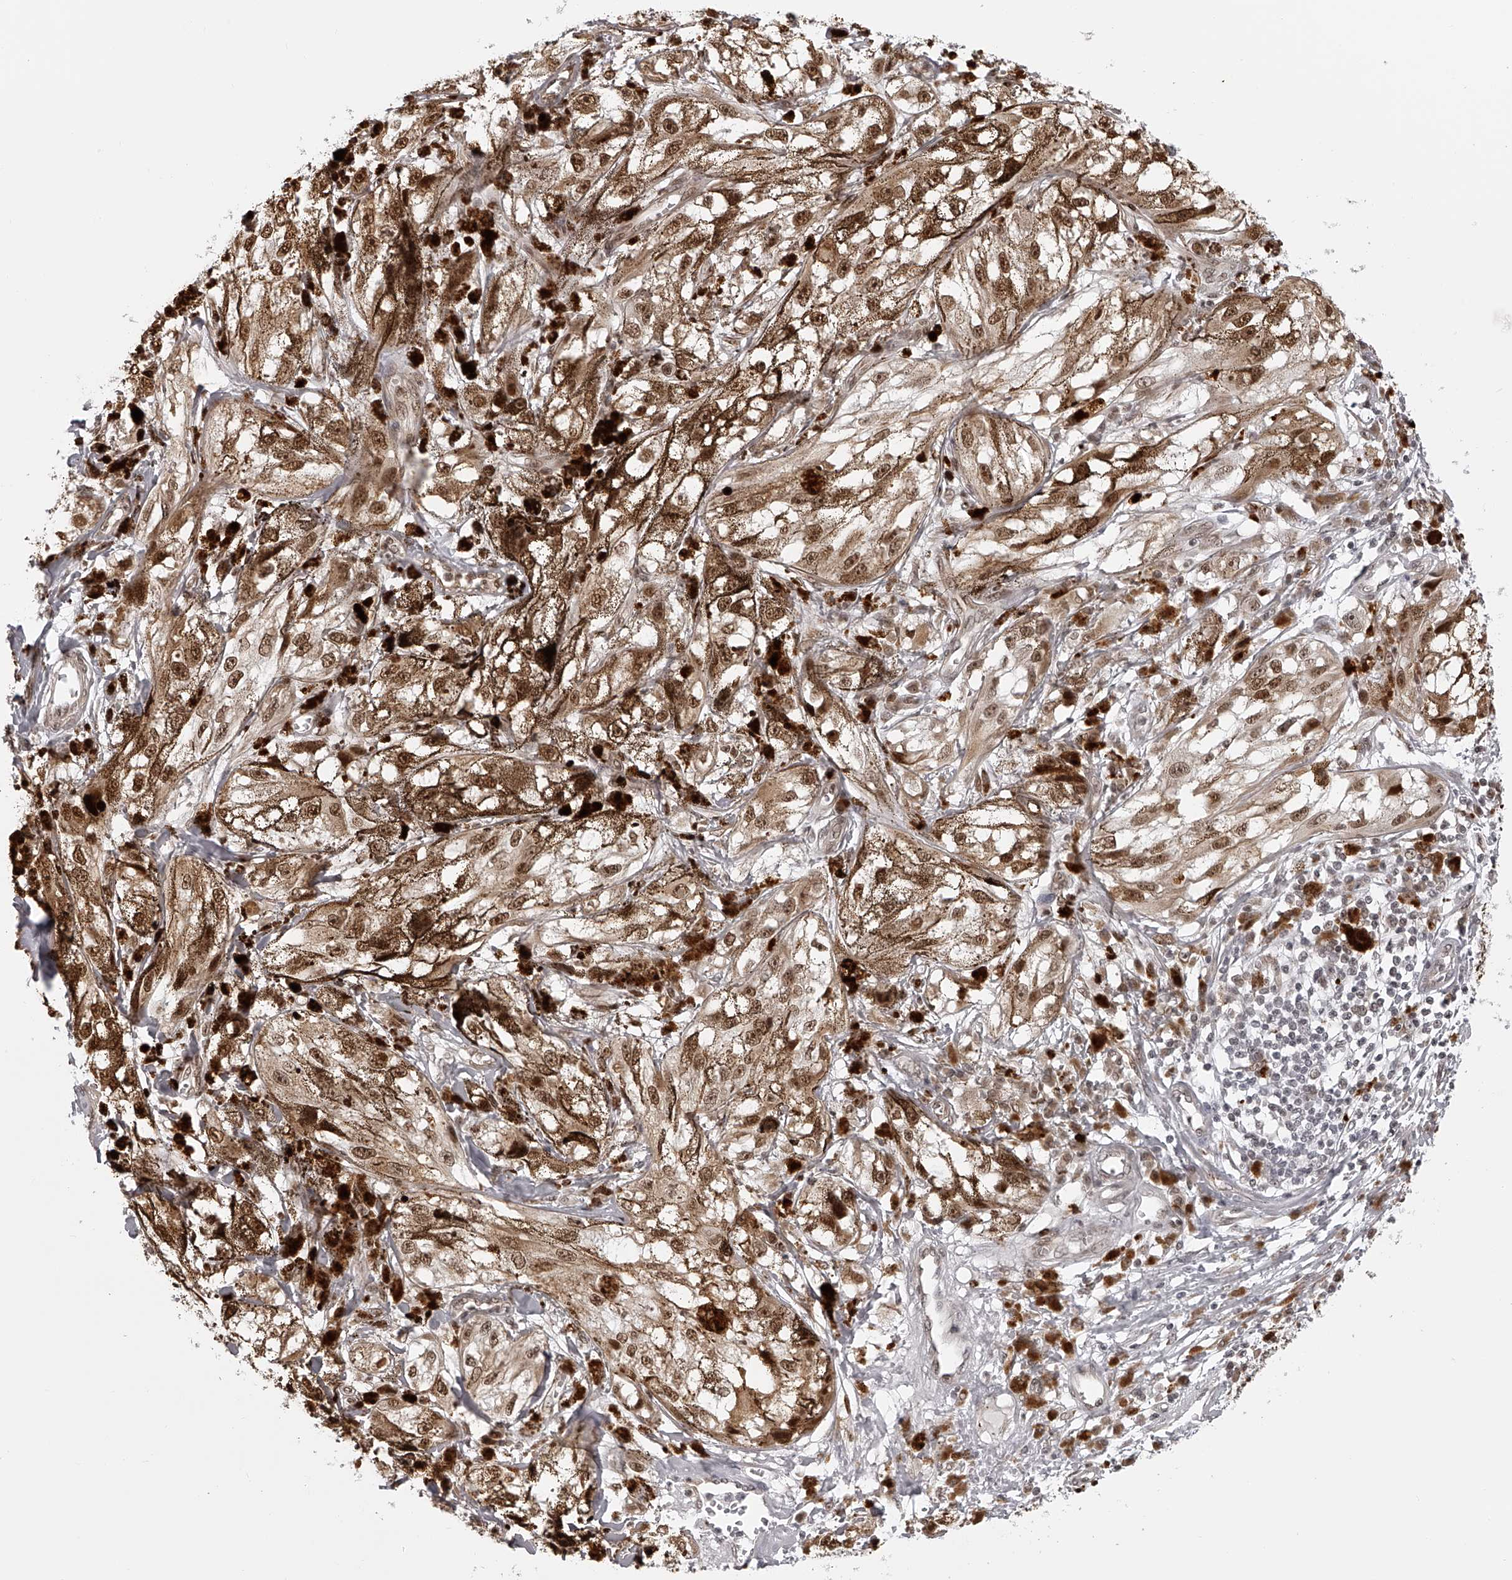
{"staining": {"intensity": "weak", "quantity": ">75%", "location": "nuclear"}, "tissue": "melanoma", "cell_type": "Tumor cells", "image_type": "cancer", "snomed": [{"axis": "morphology", "description": "Malignant melanoma, NOS"}, {"axis": "topography", "description": "Skin"}], "caption": "High-power microscopy captured an immunohistochemistry micrograph of malignant melanoma, revealing weak nuclear positivity in approximately >75% of tumor cells.", "gene": "ODF2L", "patient": {"sex": "male", "age": 88}}